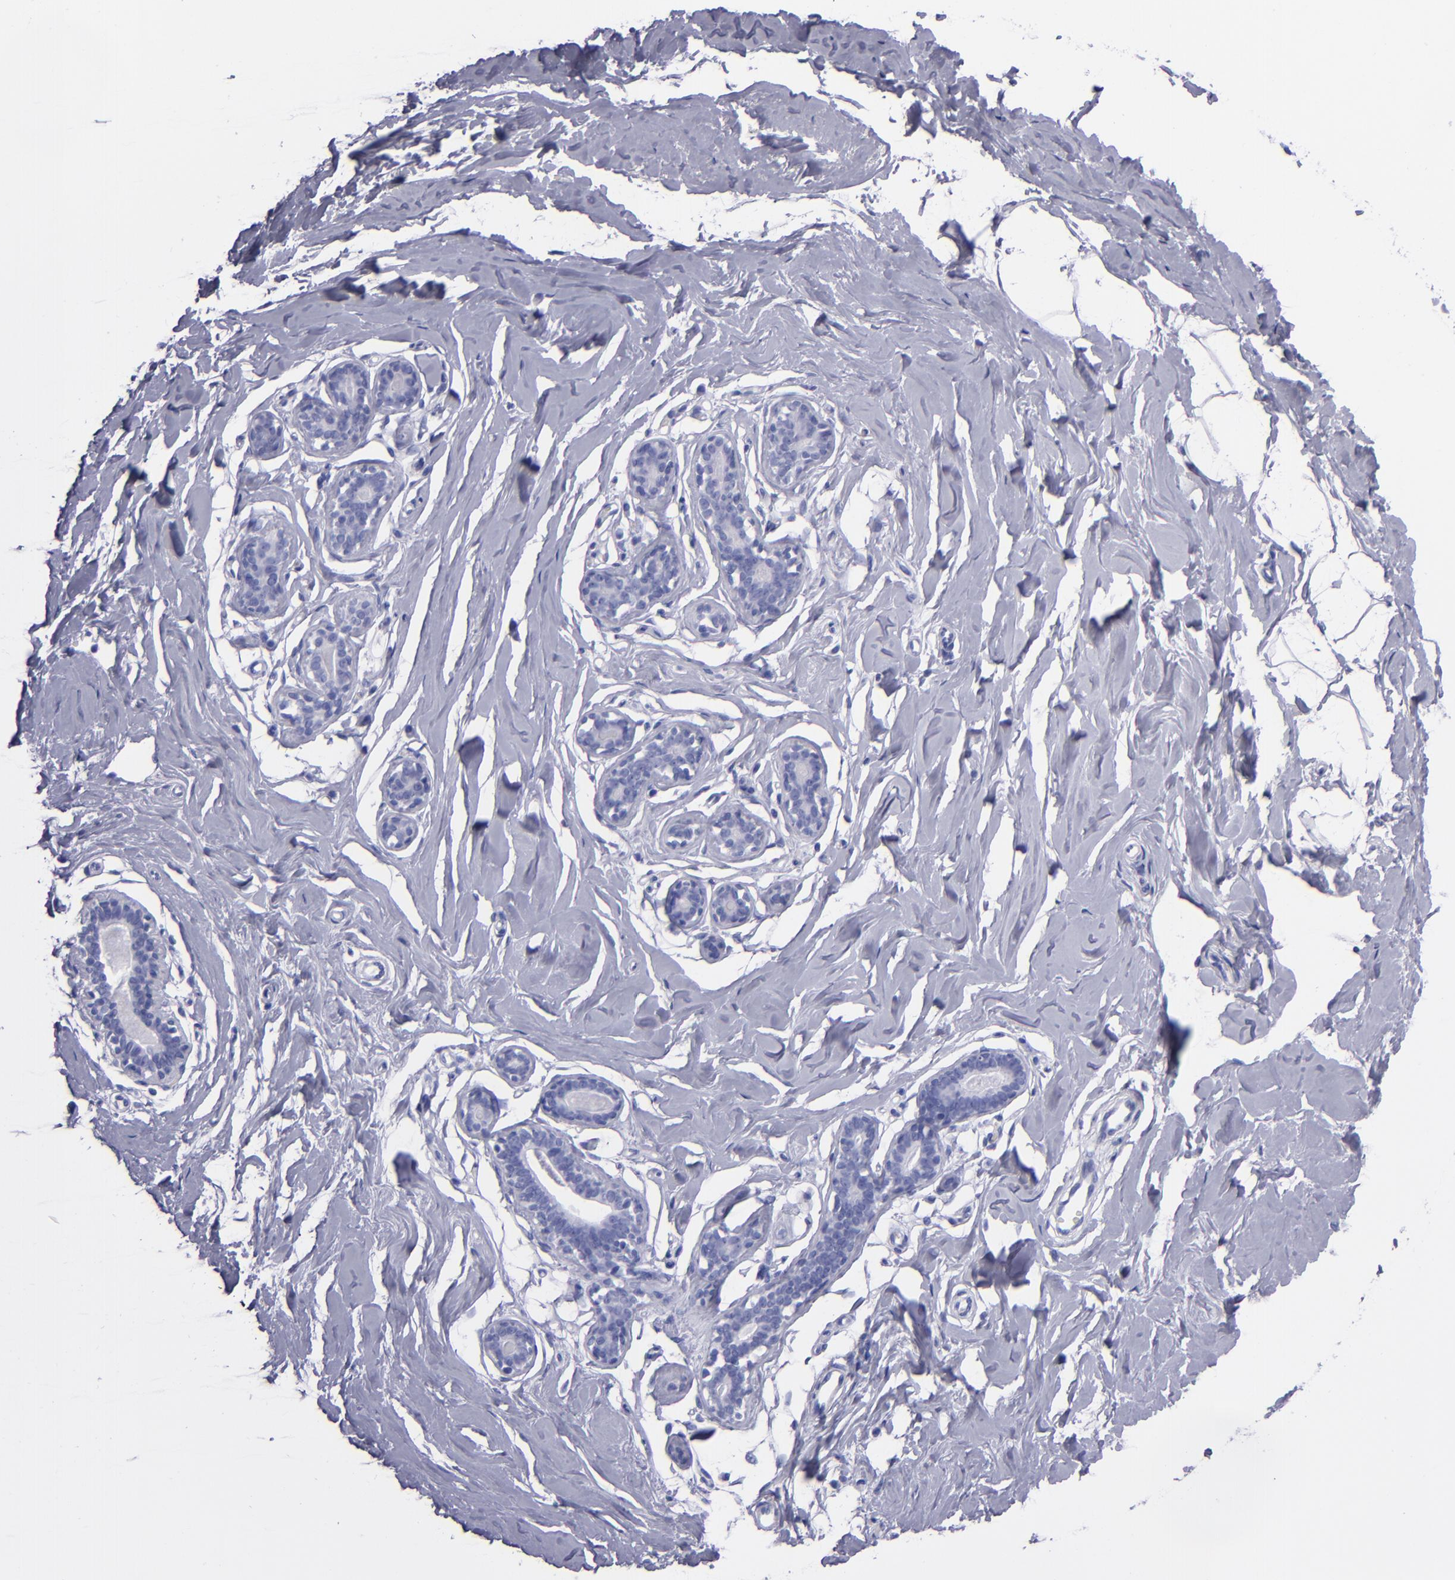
{"staining": {"intensity": "negative", "quantity": "none", "location": "none"}, "tissue": "breast", "cell_type": "Adipocytes", "image_type": "normal", "snomed": [{"axis": "morphology", "description": "Normal tissue, NOS"}, {"axis": "topography", "description": "Breast"}], "caption": "This is an immunohistochemistry image of normal human breast. There is no staining in adipocytes.", "gene": "CR1", "patient": {"sex": "female", "age": 23}}